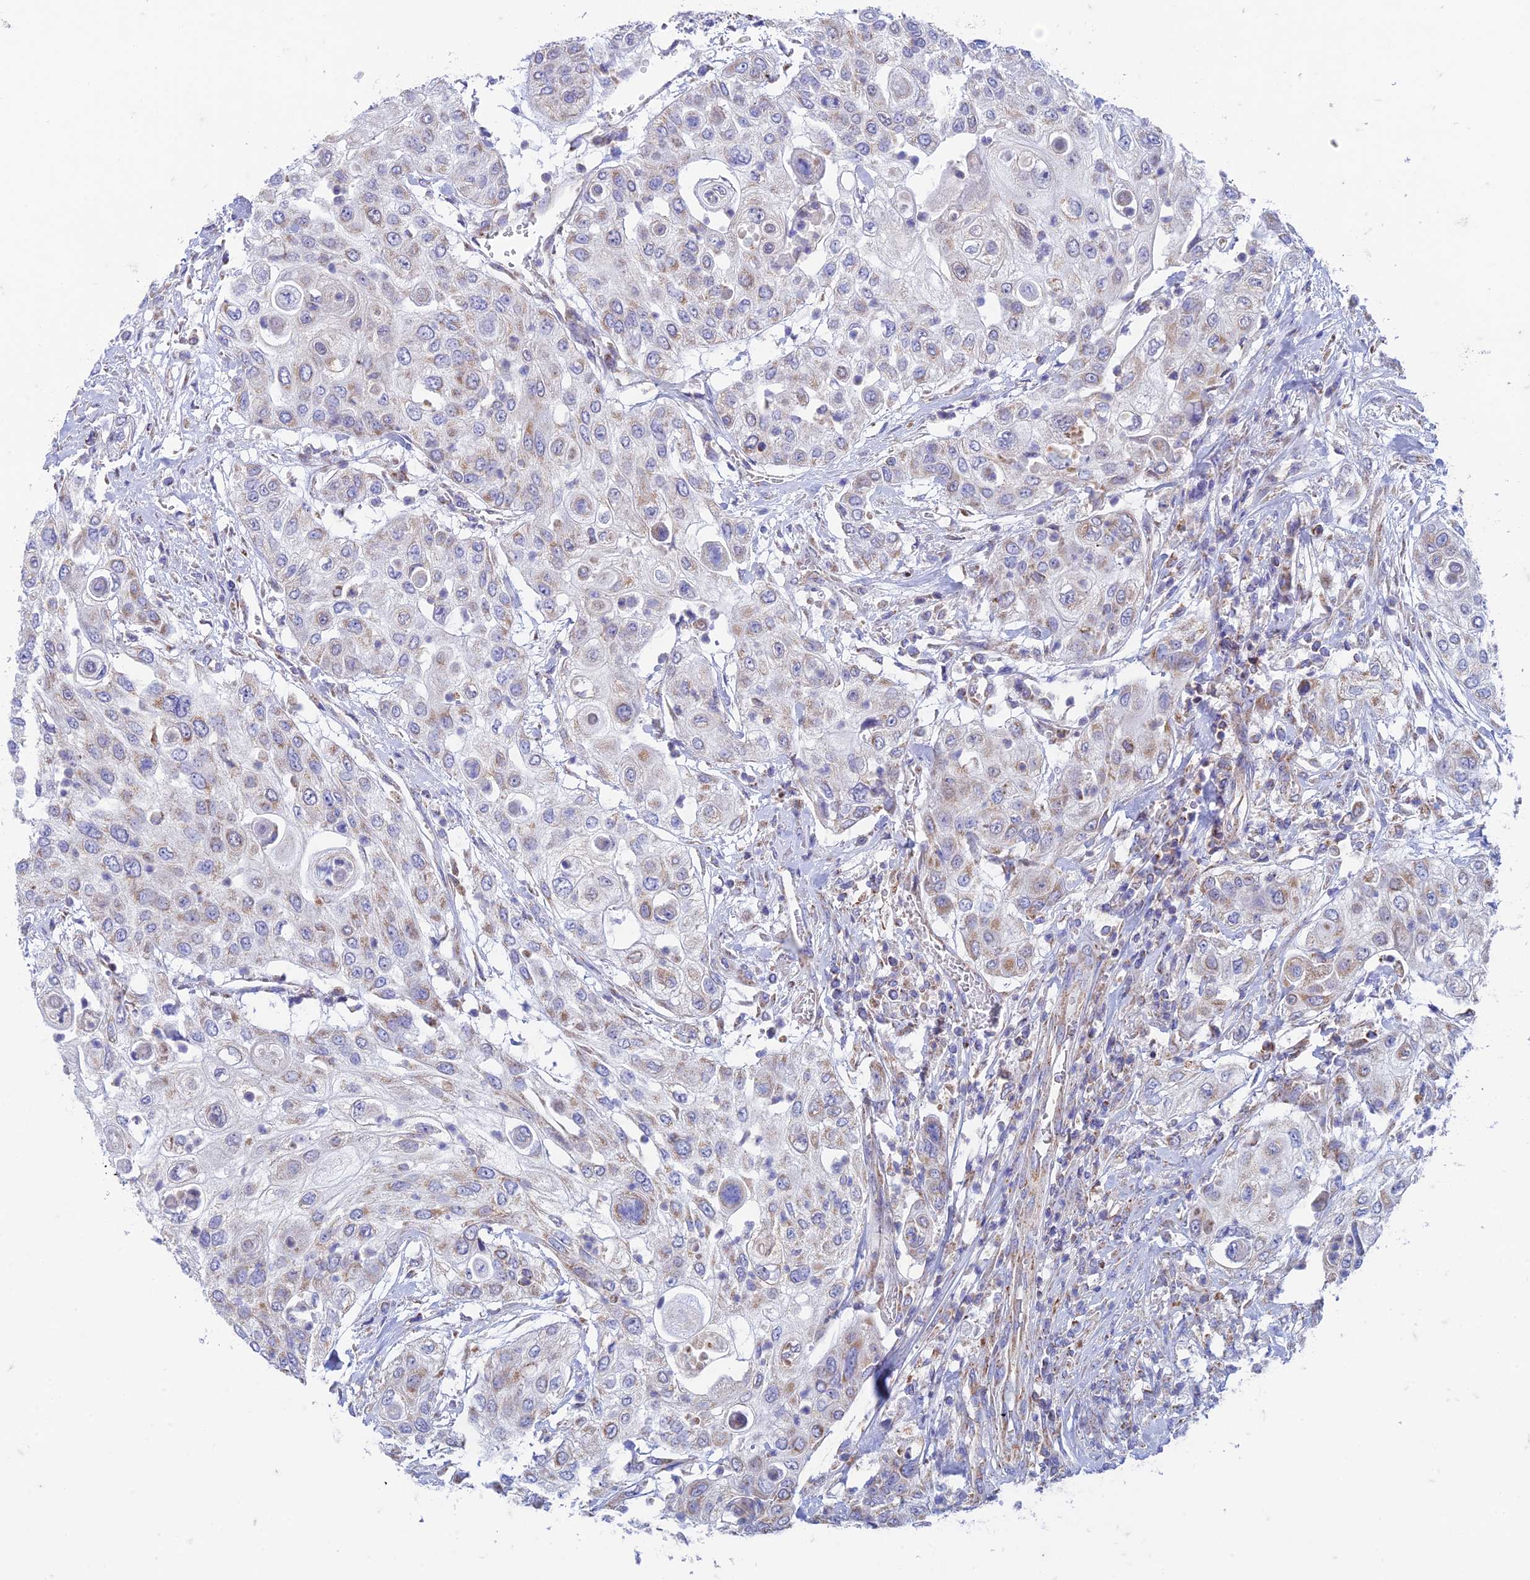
{"staining": {"intensity": "weak", "quantity": "25%-75%", "location": "cytoplasmic/membranous"}, "tissue": "urothelial cancer", "cell_type": "Tumor cells", "image_type": "cancer", "snomed": [{"axis": "morphology", "description": "Urothelial carcinoma, High grade"}, {"axis": "topography", "description": "Urinary bladder"}], "caption": "Tumor cells reveal low levels of weak cytoplasmic/membranous staining in about 25%-75% of cells in human urothelial carcinoma (high-grade). (Stains: DAB in brown, nuclei in blue, Microscopy: brightfield microscopy at high magnification).", "gene": "ZNF181", "patient": {"sex": "female", "age": 79}}